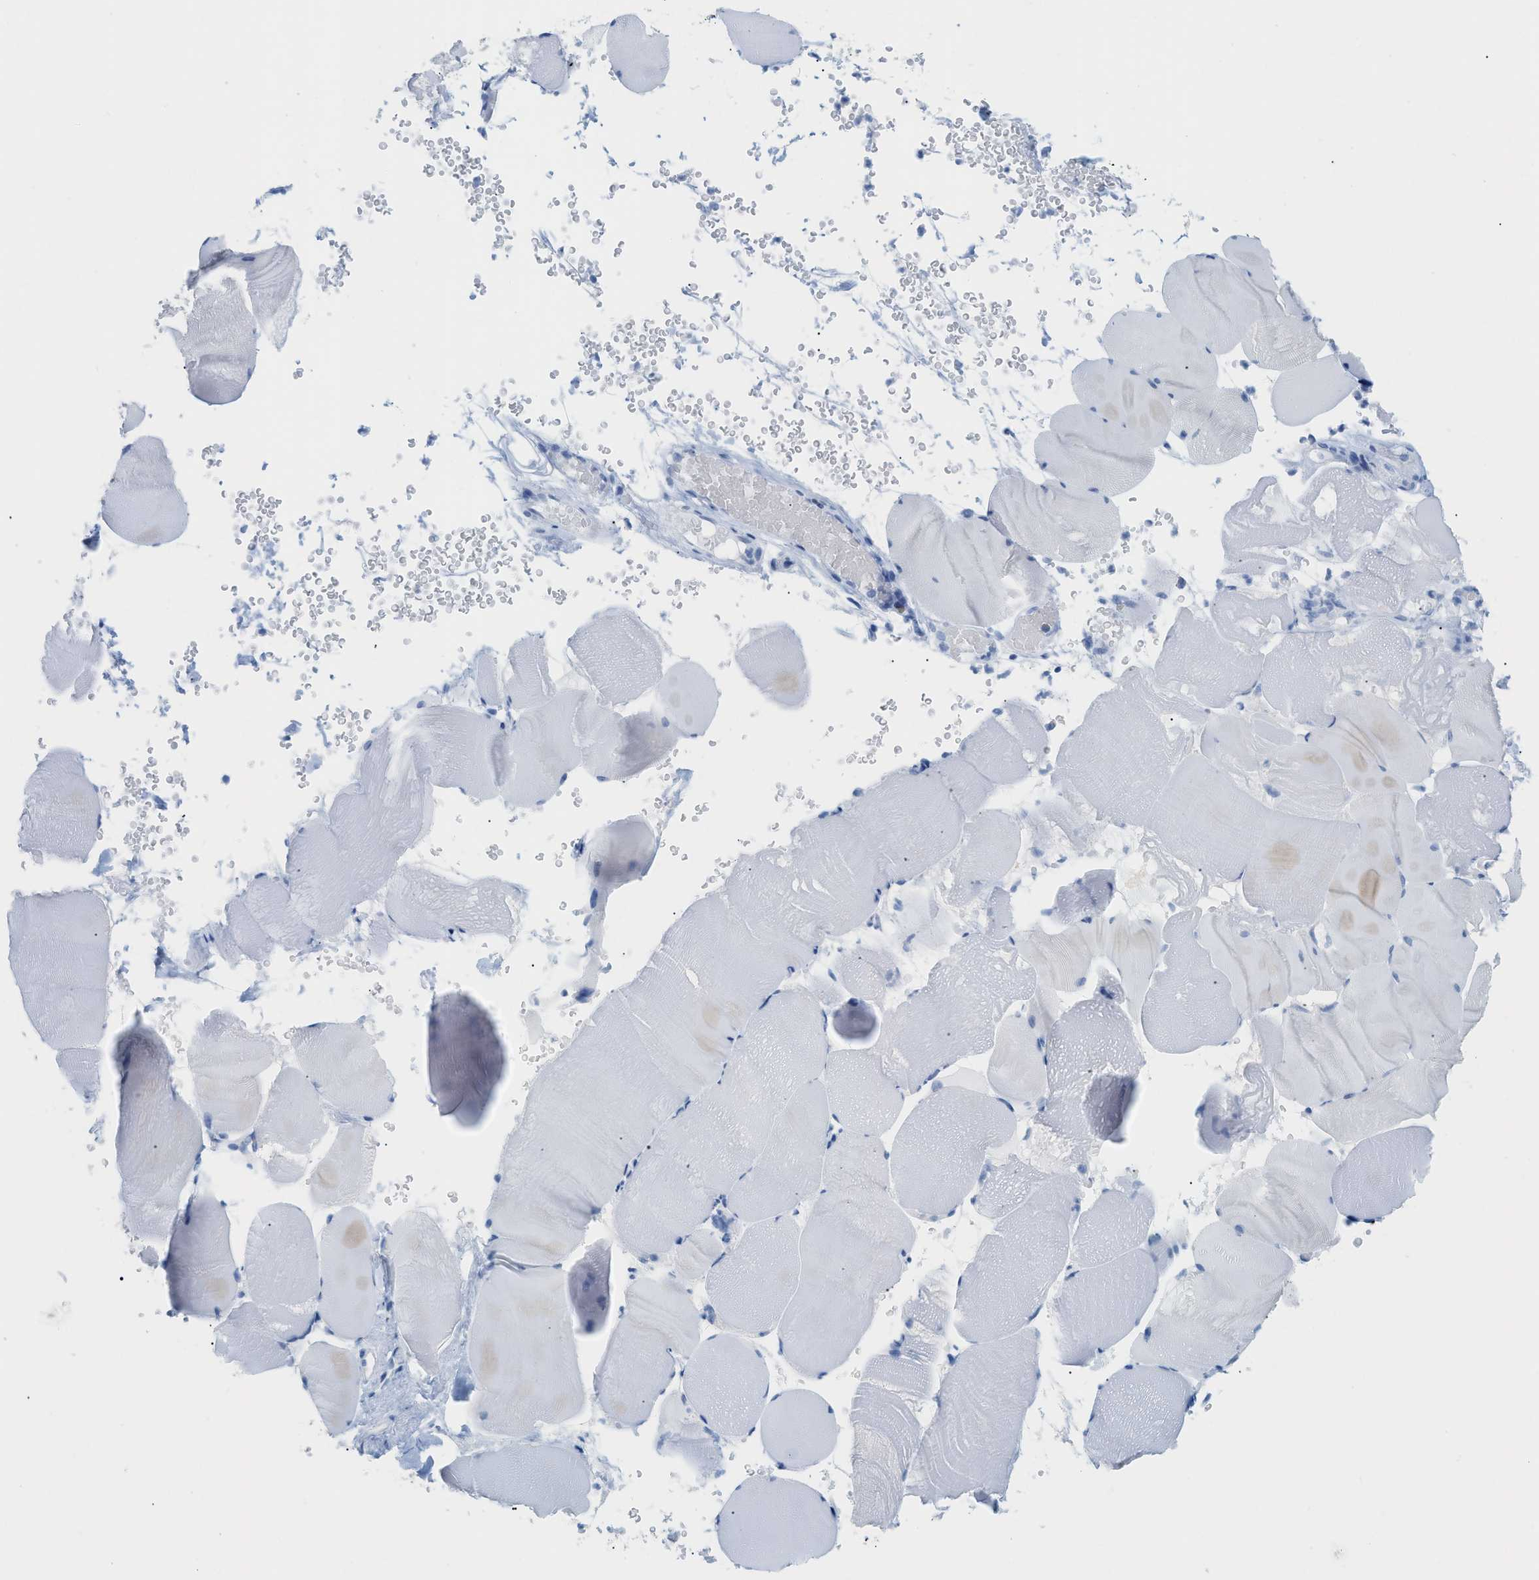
{"staining": {"intensity": "negative", "quantity": "none", "location": "none"}, "tissue": "skeletal muscle", "cell_type": "Myocytes", "image_type": "normal", "snomed": [{"axis": "morphology", "description": "Normal tissue, NOS"}, {"axis": "topography", "description": "Skeletal muscle"}], "caption": "Protein analysis of normal skeletal muscle displays no significant expression in myocytes.", "gene": "PAPPA", "patient": {"sex": "male", "age": 62}}